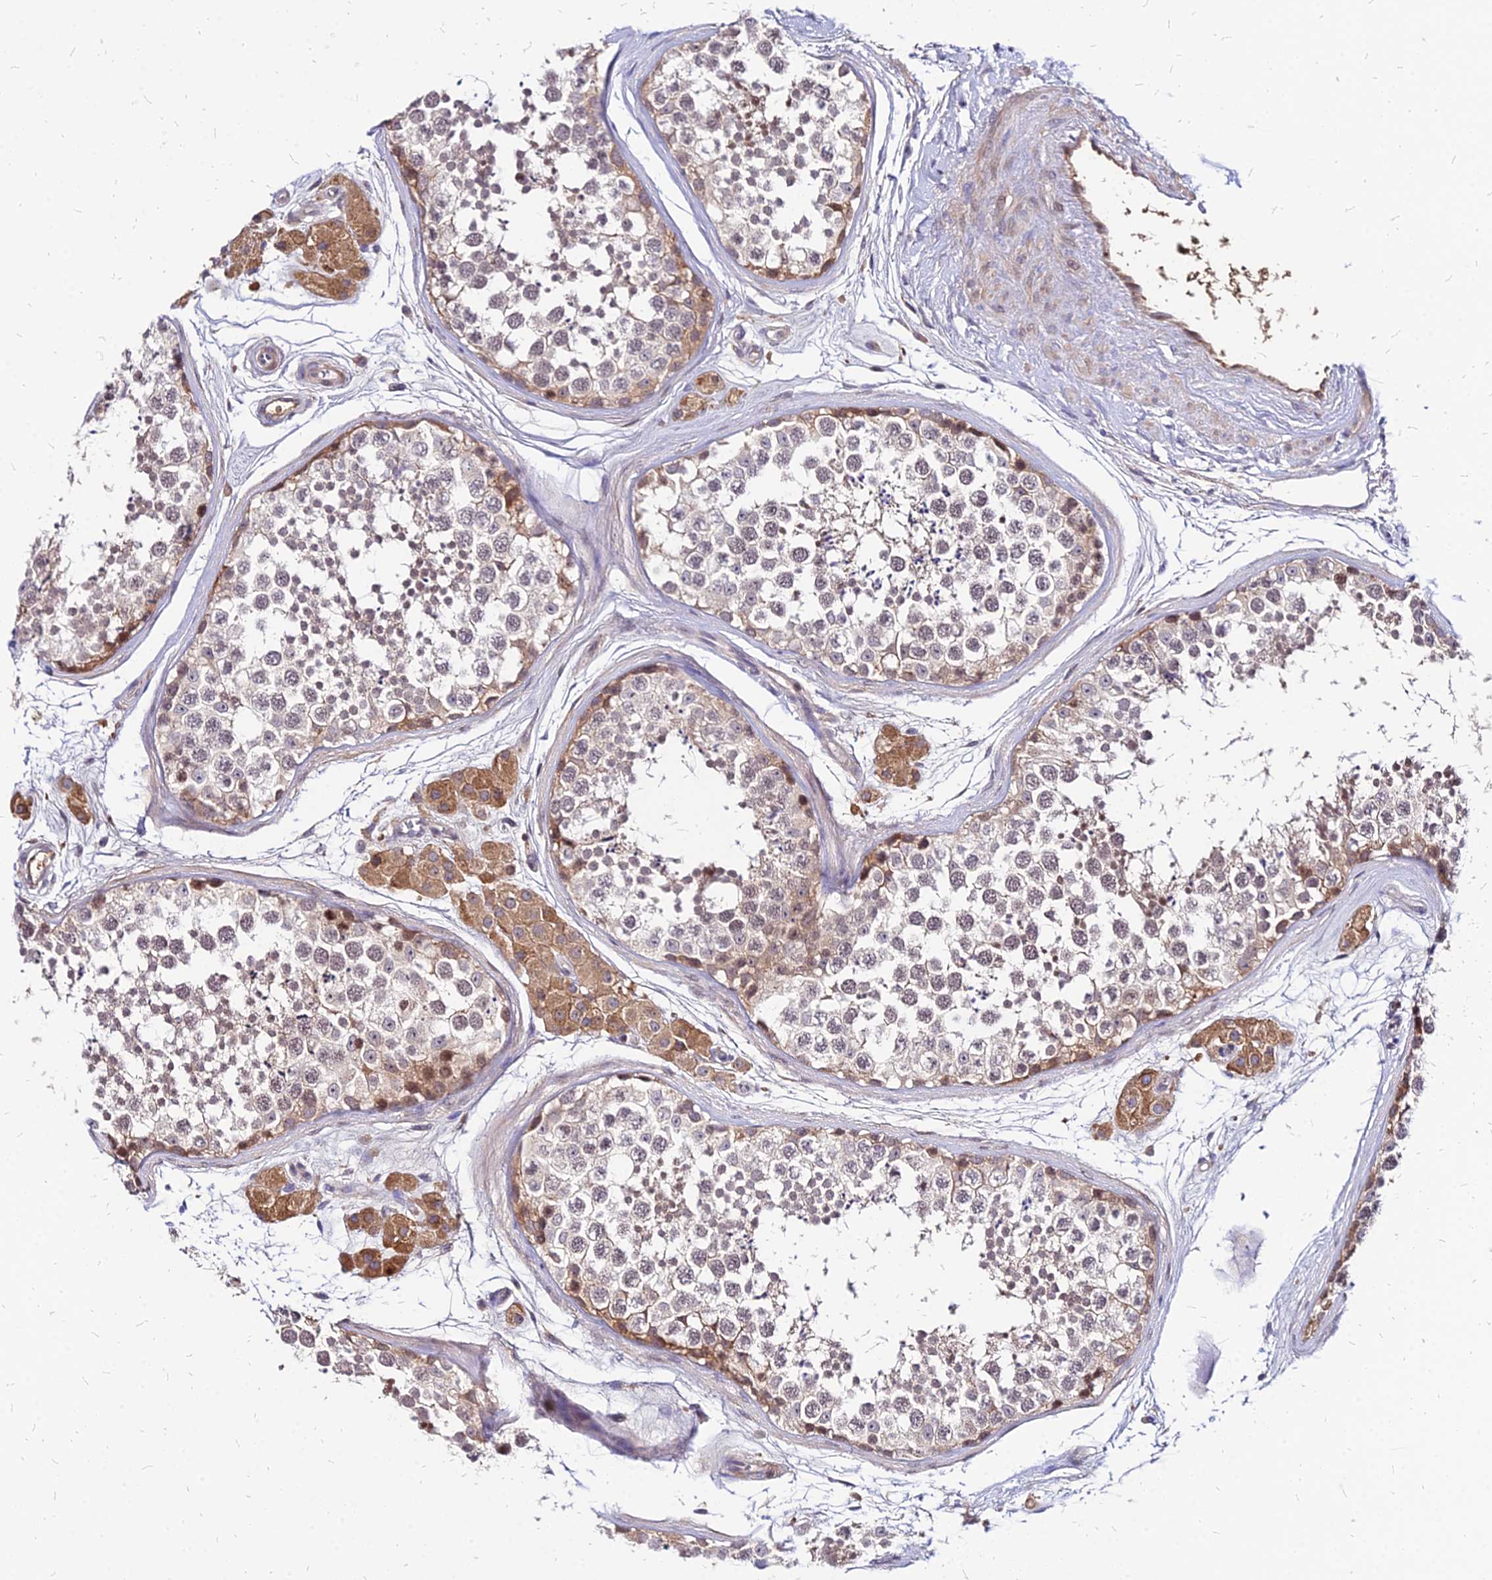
{"staining": {"intensity": "weak", "quantity": "<25%", "location": "cytoplasmic/membranous"}, "tissue": "testis", "cell_type": "Cells in seminiferous ducts", "image_type": "normal", "snomed": [{"axis": "morphology", "description": "Normal tissue, NOS"}, {"axis": "topography", "description": "Testis"}], "caption": "Cells in seminiferous ducts are negative for brown protein staining in unremarkable testis. (DAB immunohistochemistry visualized using brightfield microscopy, high magnification).", "gene": "ACSM6", "patient": {"sex": "male", "age": 56}}